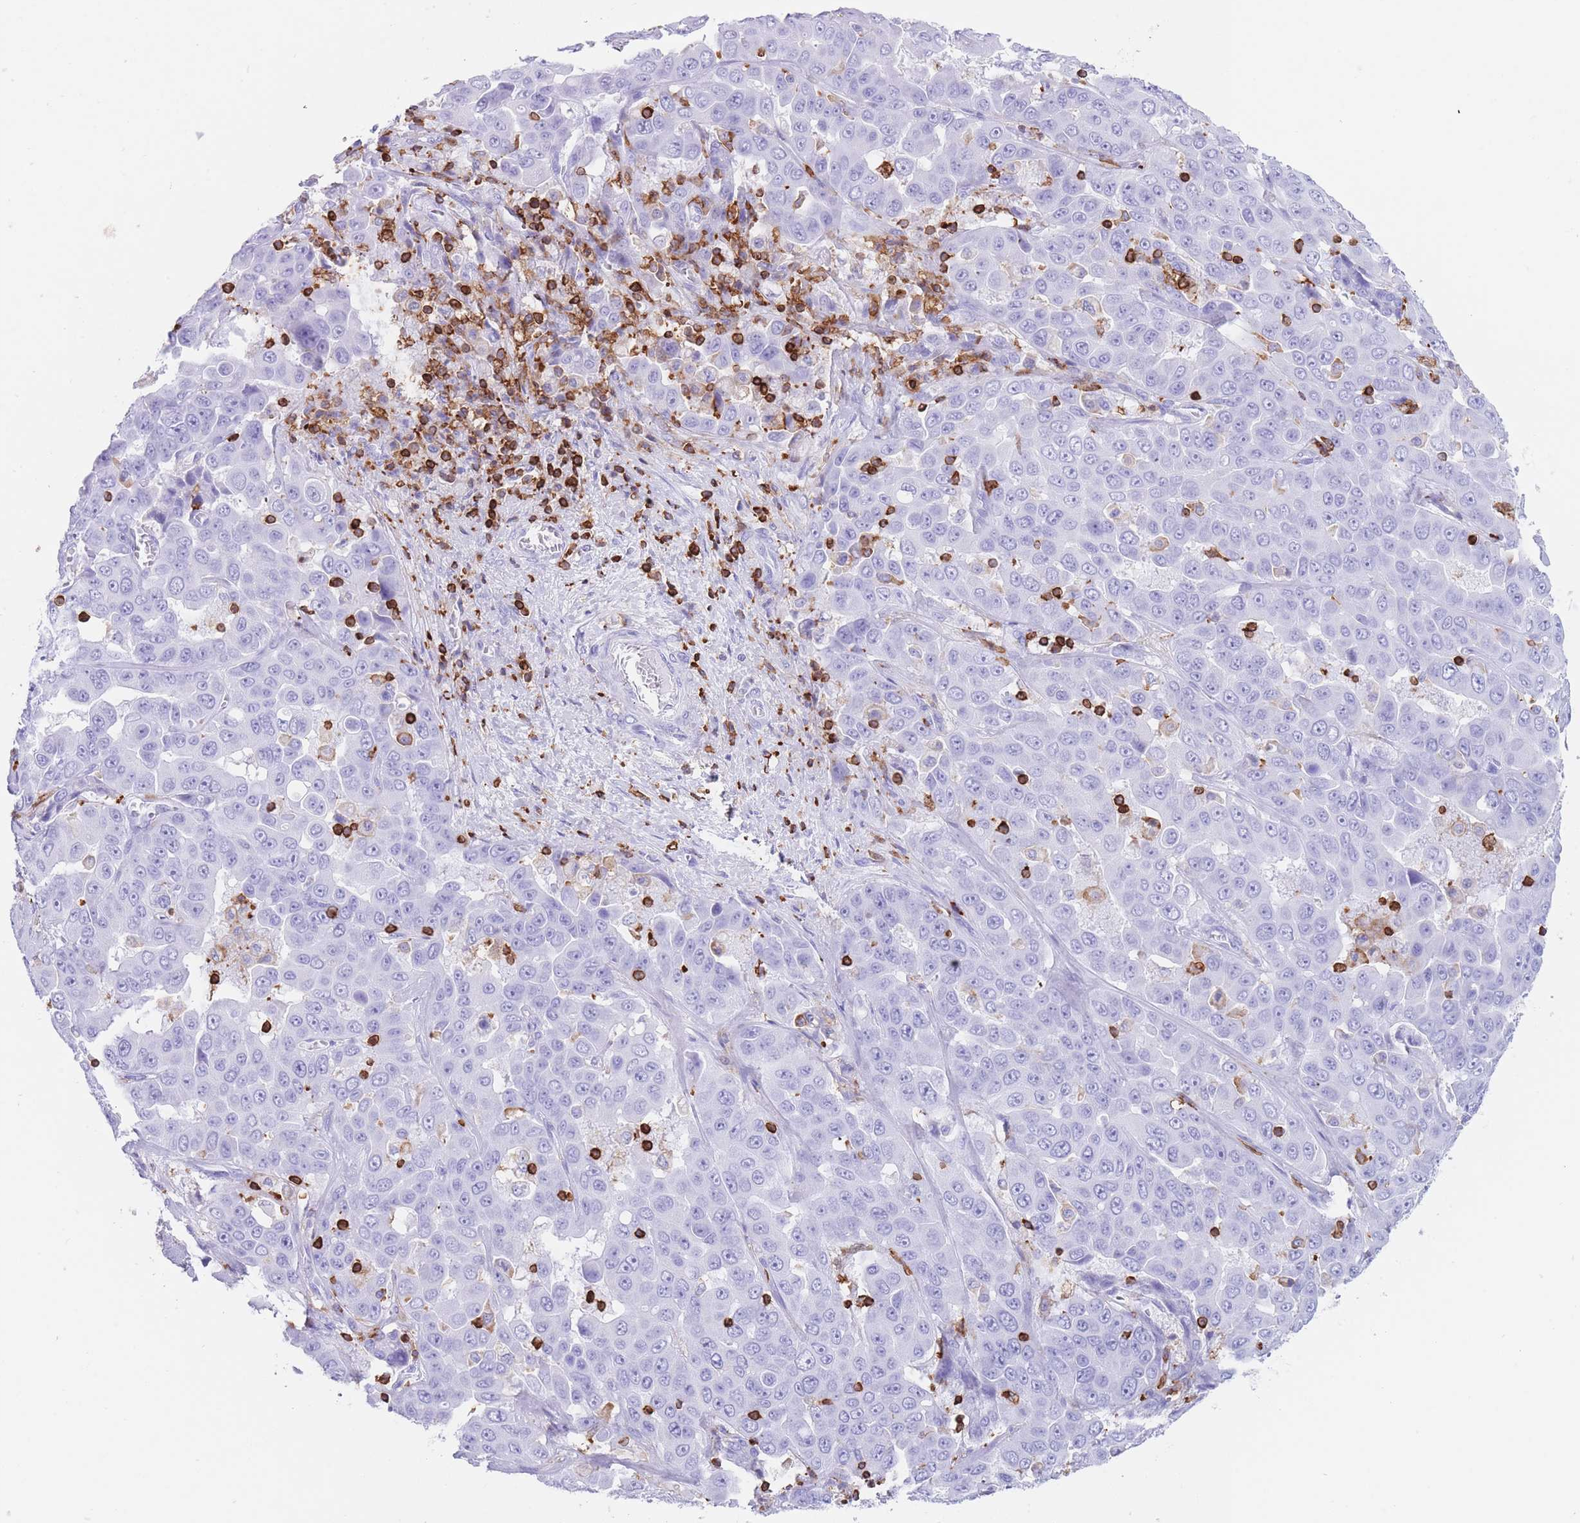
{"staining": {"intensity": "weak", "quantity": "<25%", "location": "cytoplasmic/membranous"}, "tissue": "liver cancer", "cell_type": "Tumor cells", "image_type": "cancer", "snomed": [{"axis": "morphology", "description": "Cholangiocarcinoma"}, {"axis": "topography", "description": "Liver"}], "caption": "DAB (3,3'-diaminobenzidine) immunohistochemical staining of liver cancer reveals no significant expression in tumor cells.", "gene": "CORO1A", "patient": {"sex": "female", "age": 52}}